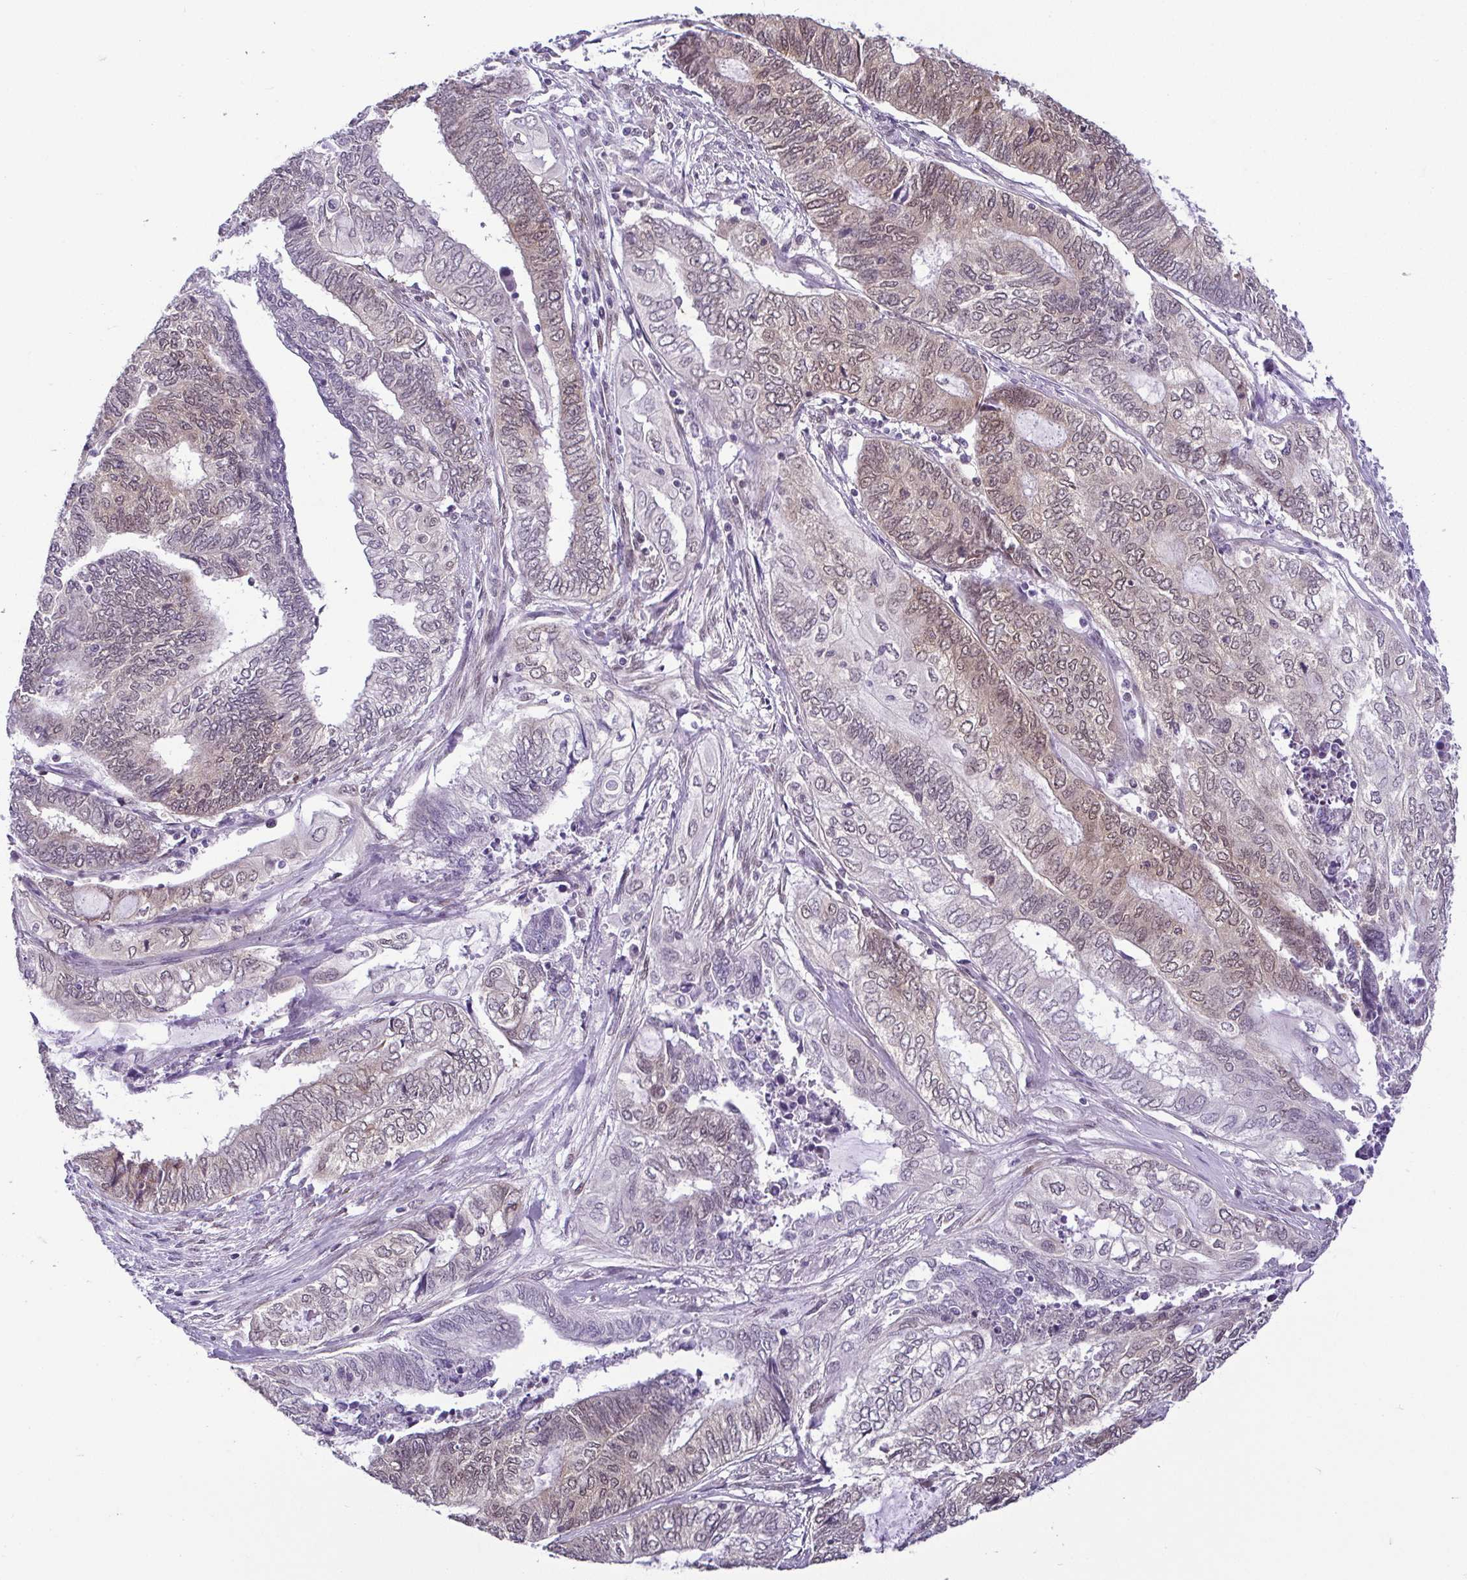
{"staining": {"intensity": "weak", "quantity": "25%-75%", "location": "nuclear"}, "tissue": "endometrial cancer", "cell_type": "Tumor cells", "image_type": "cancer", "snomed": [{"axis": "morphology", "description": "Adenocarcinoma, NOS"}, {"axis": "topography", "description": "Uterus"}, {"axis": "topography", "description": "Endometrium"}], "caption": "A histopathology image of human endometrial adenocarcinoma stained for a protein displays weak nuclear brown staining in tumor cells.", "gene": "RBM3", "patient": {"sex": "female", "age": 70}}